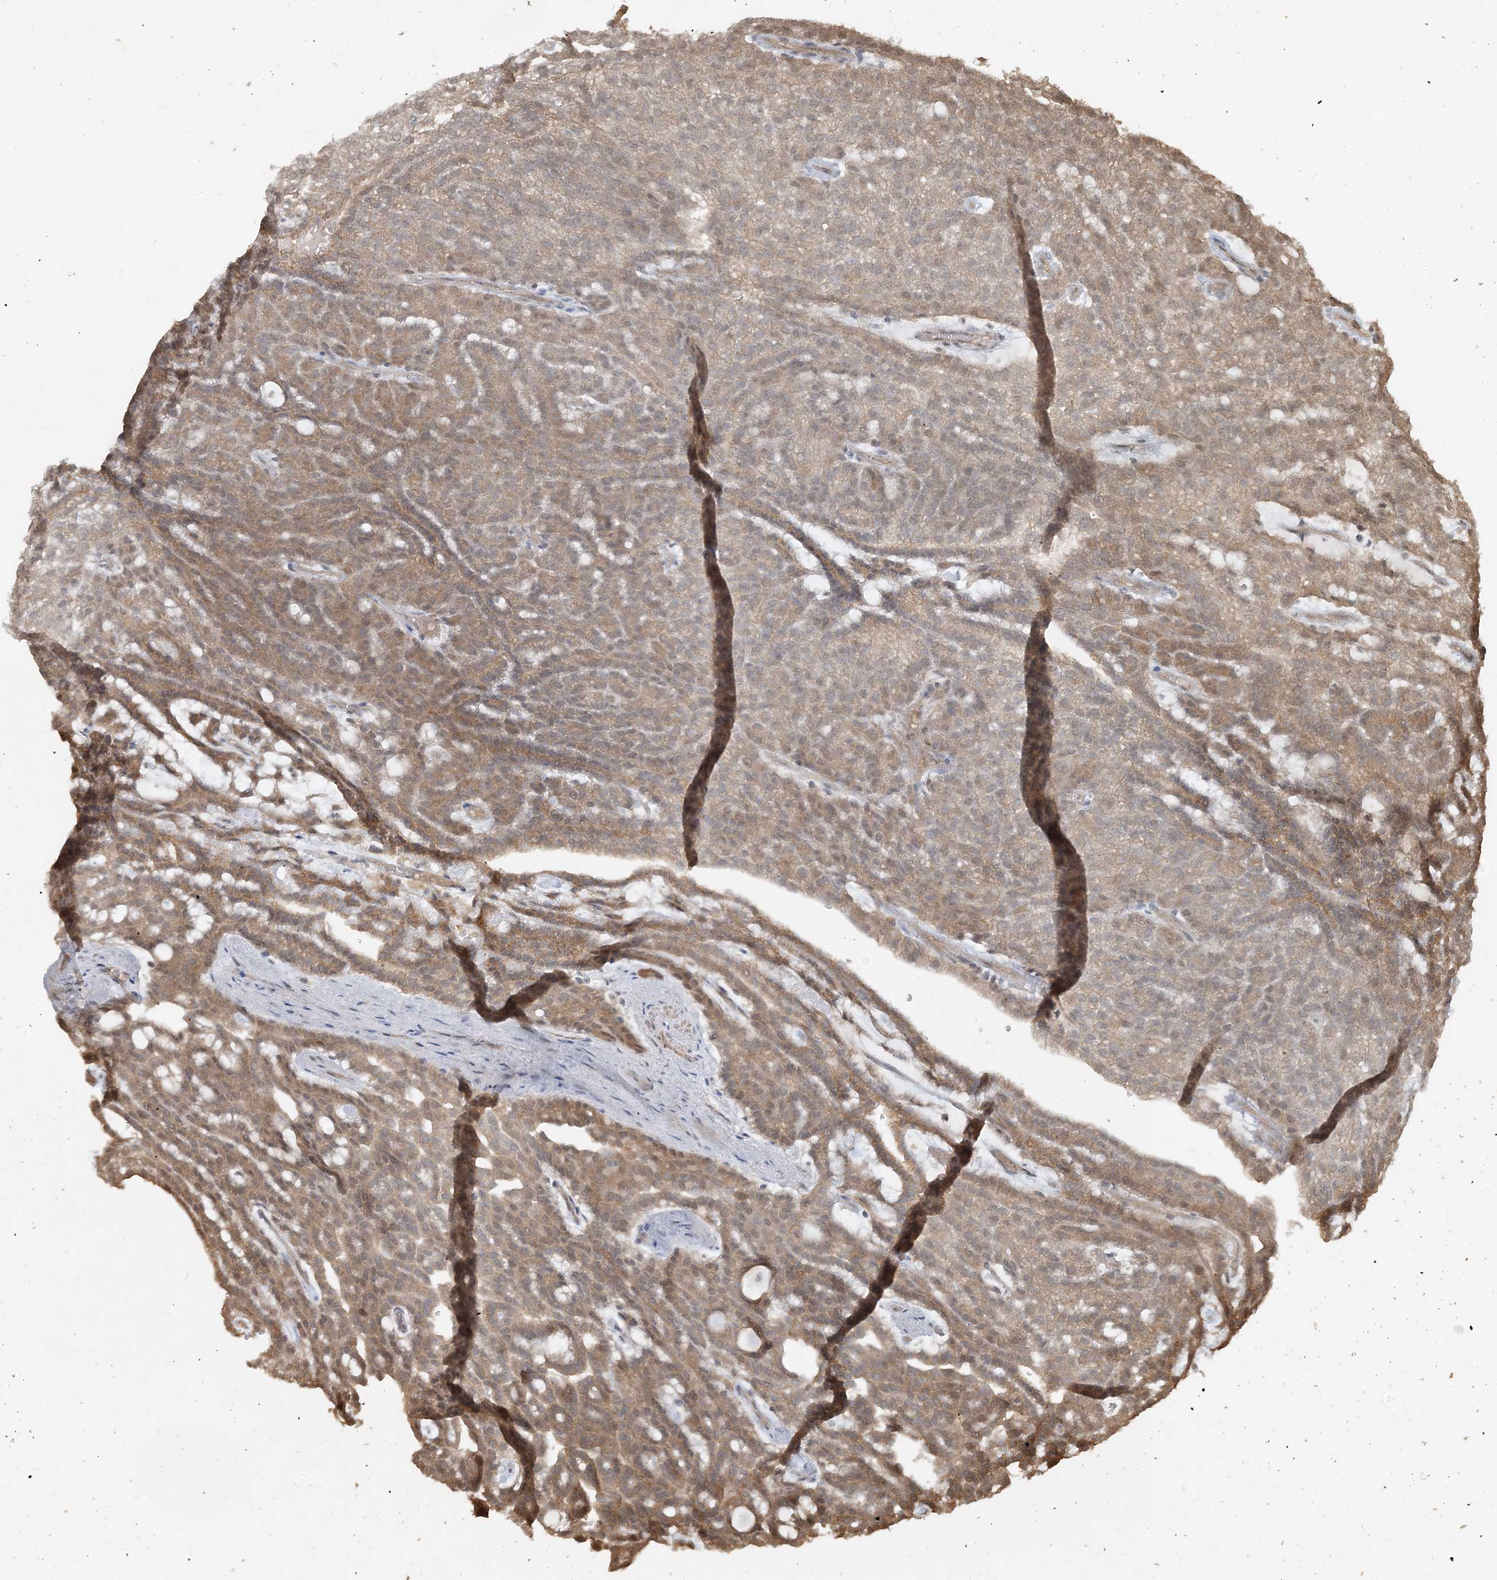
{"staining": {"intensity": "moderate", "quantity": ">75%", "location": "cytoplasmic/membranous"}, "tissue": "renal cancer", "cell_type": "Tumor cells", "image_type": "cancer", "snomed": [{"axis": "morphology", "description": "Adenocarcinoma, NOS"}, {"axis": "topography", "description": "Kidney"}], "caption": "Immunohistochemistry (IHC) of human adenocarcinoma (renal) exhibits medium levels of moderate cytoplasmic/membranous positivity in about >75% of tumor cells. The staining was performed using DAB (3,3'-diaminobenzidine) to visualize the protein expression in brown, while the nuclei were stained in blue with hematoxylin (Magnification: 20x).", "gene": "AK9", "patient": {"sex": "male", "age": 63}}